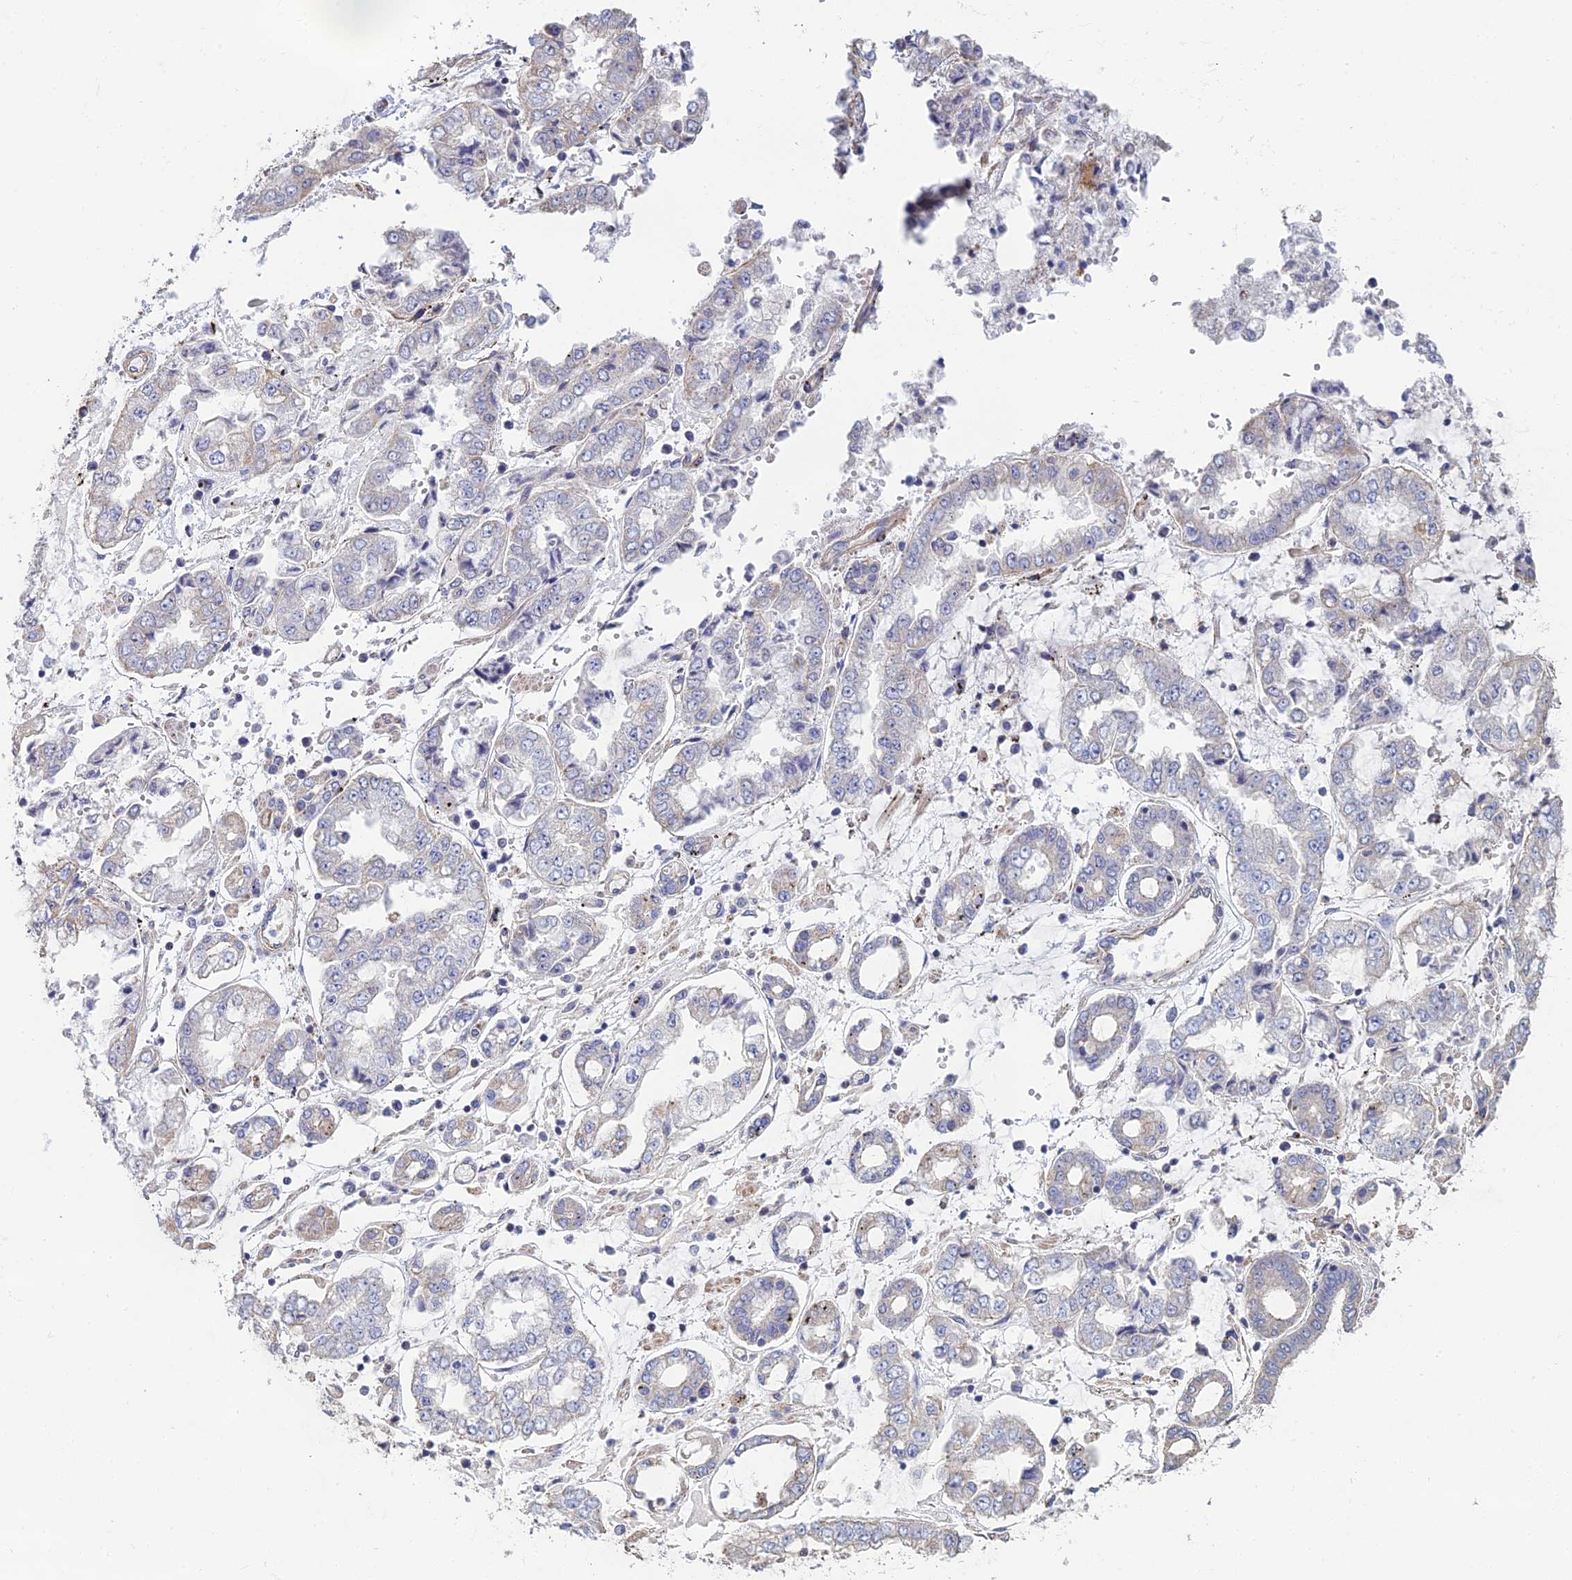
{"staining": {"intensity": "negative", "quantity": "none", "location": "none"}, "tissue": "stomach cancer", "cell_type": "Tumor cells", "image_type": "cancer", "snomed": [{"axis": "morphology", "description": "Adenocarcinoma, NOS"}, {"axis": "topography", "description": "Stomach"}], "caption": "Immunohistochemistry (IHC) image of neoplastic tissue: human stomach cancer stained with DAB (3,3'-diaminobenzidine) shows no significant protein staining in tumor cells. (DAB (3,3'-diaminobenzidine) IHC visualized using brightfield microscopy, high magnification).", "gene": "PCDHA5", "patient": {"sex": "male", "age": 76}}